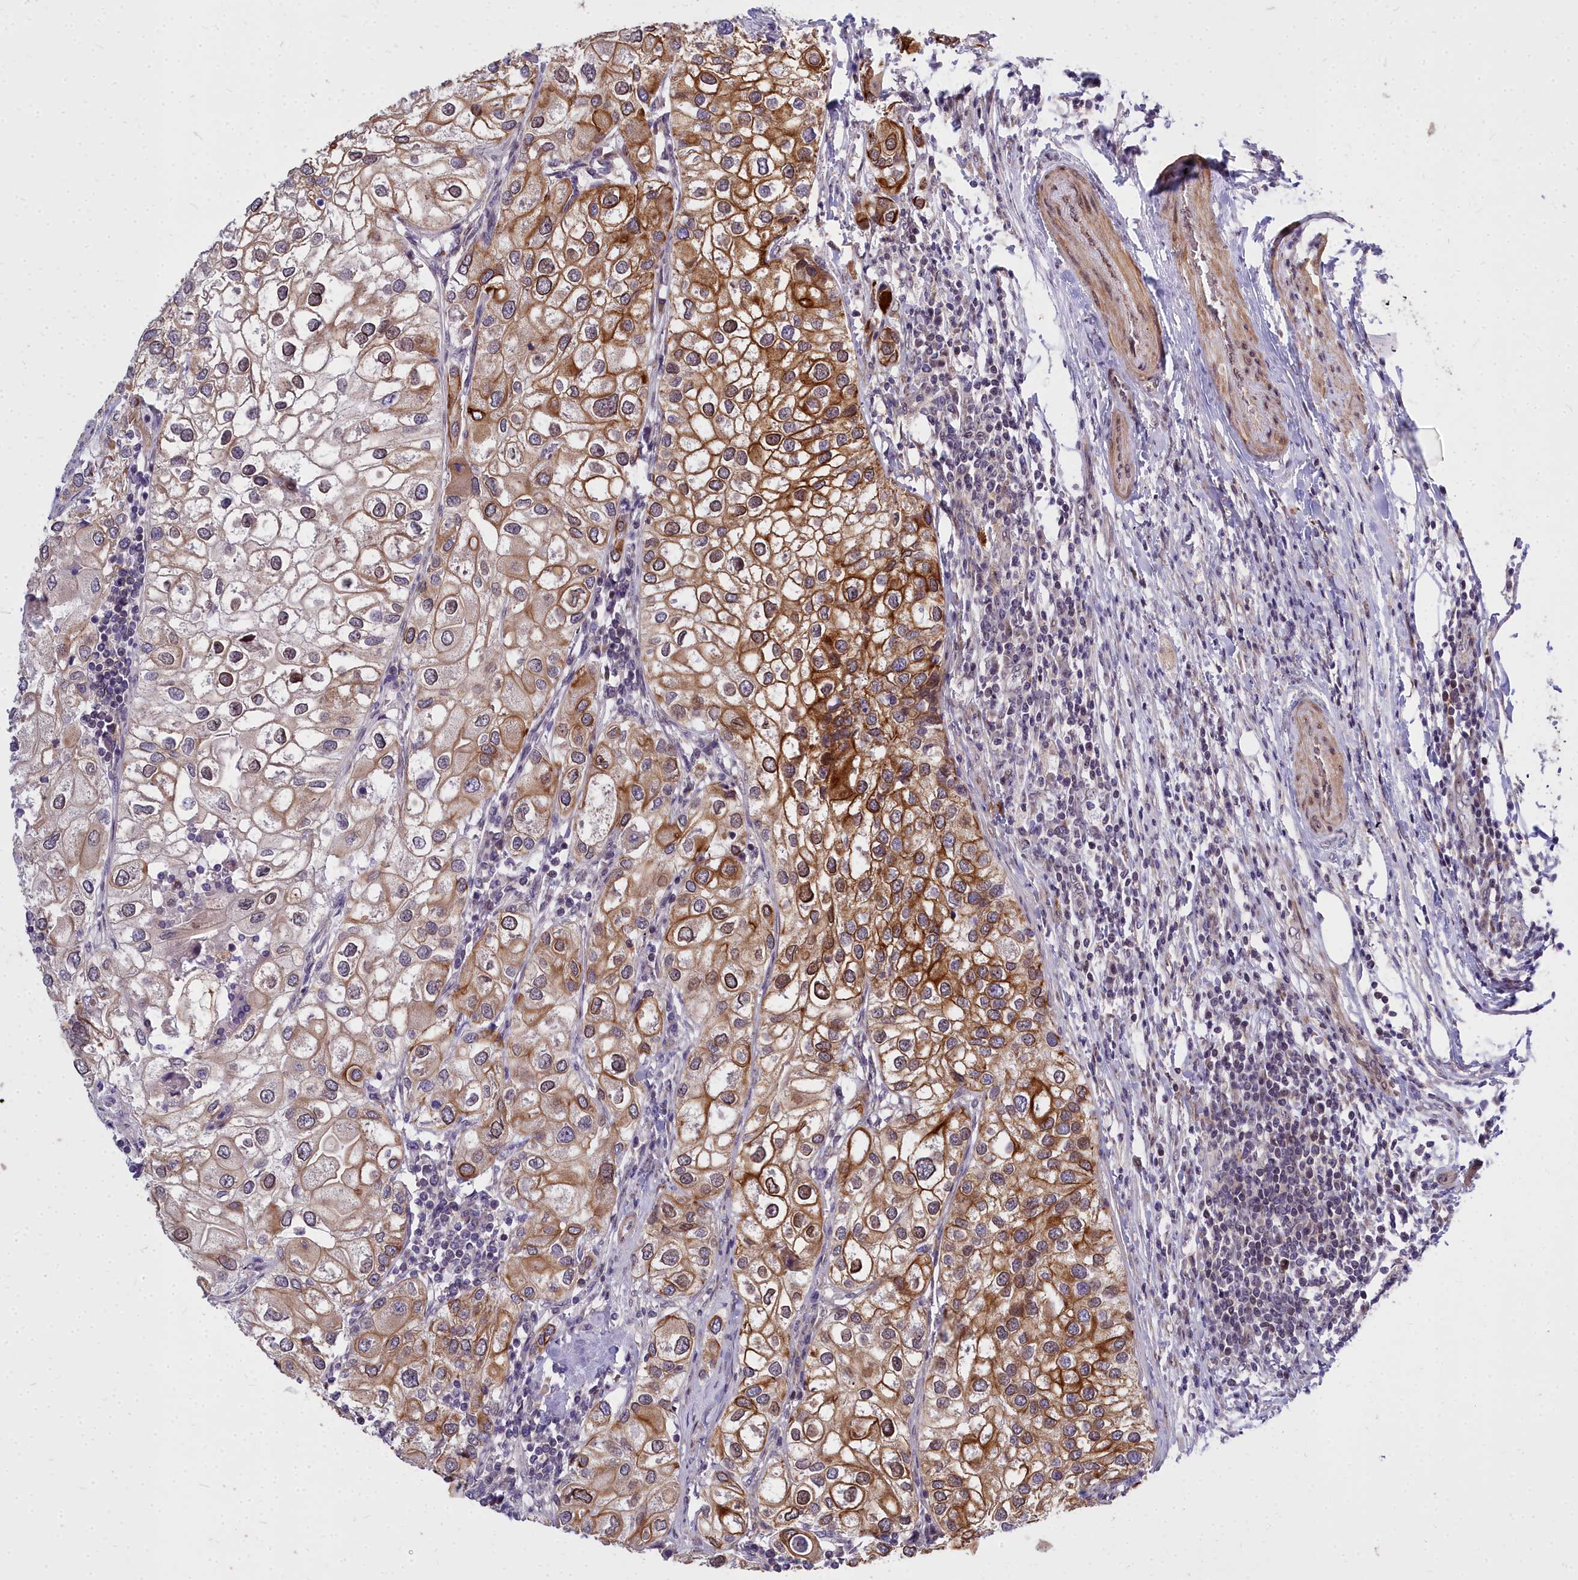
{"staining": {"intensity": "moderate", "quantity": "25%-75%", "location": "cytoplasmic/membranous,nuclear"}, "tissue": "urothelial cancer", "cell_type": "Tumor cells", "image_type": "cancer", "snomed": [{"axis": "morphology", "description": "Urothelial carcinoma, High grade"}, {"axis": "topography", "description": "Urinary bladder"}], "caption": "Protein analysis of urothelial cancer tissue exhibits moderate cytoplasmic/membranous and nuclear staining in about 25%-75% of tumor cells.", "gene": "ABCB8", "patient": {"sex": "male", "age": 64}}